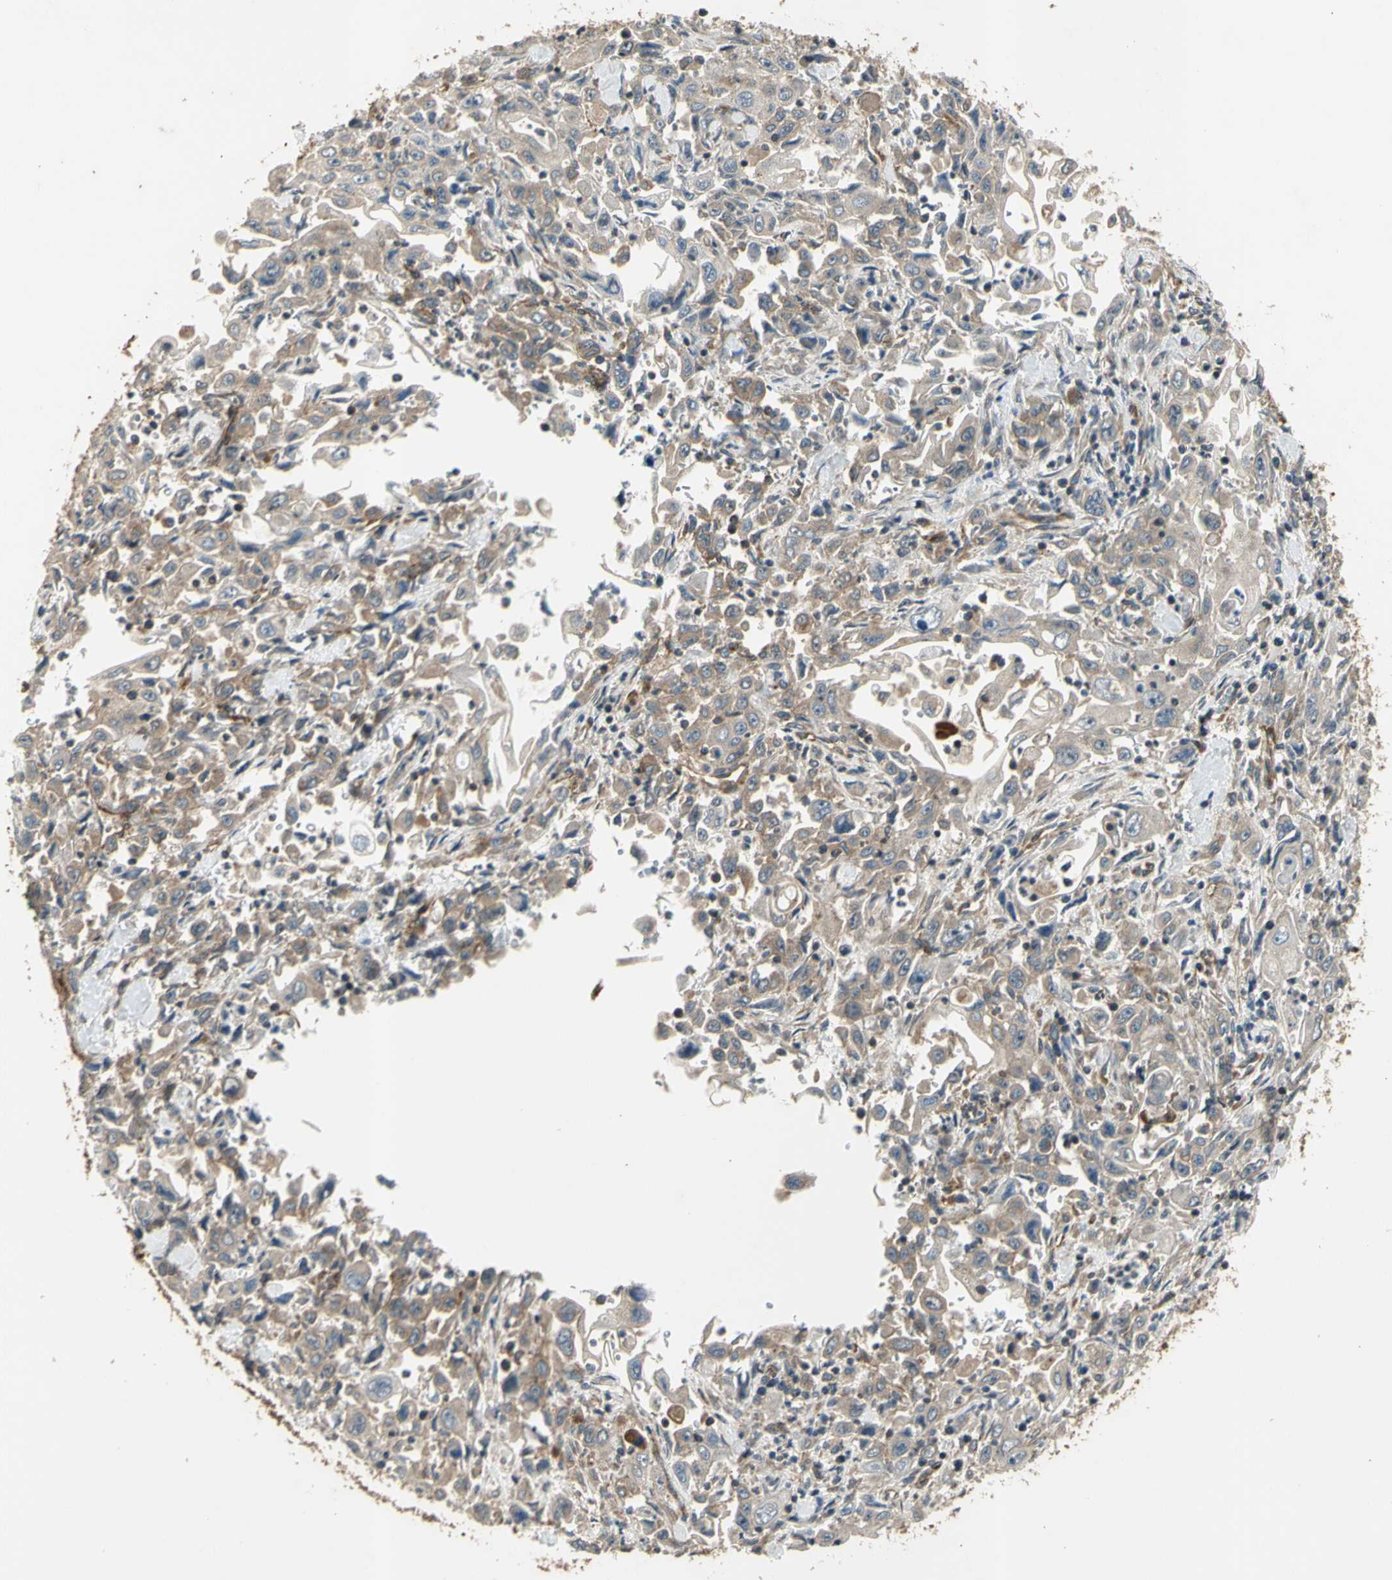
{"staining": {"intensity": "negative", "quantity": "none", "location": "none"}, "tissue": "pancreatic cancer", "cell_type": "Tumor cells", "image_type": "cancer", "snomed": [{"axis": "morphology", "description": "Adenocarcinoma, NOS"}, {"axis": "topography", "description": "Pancreas"}], "caption": "DAB immunohistochemical staining of human pancreatic cancer (adenocarcinoma) exhibits no significant positivity in tumor cells.", "gene": "EFNB2", "patient": {"sex": "male", "age": 70}}